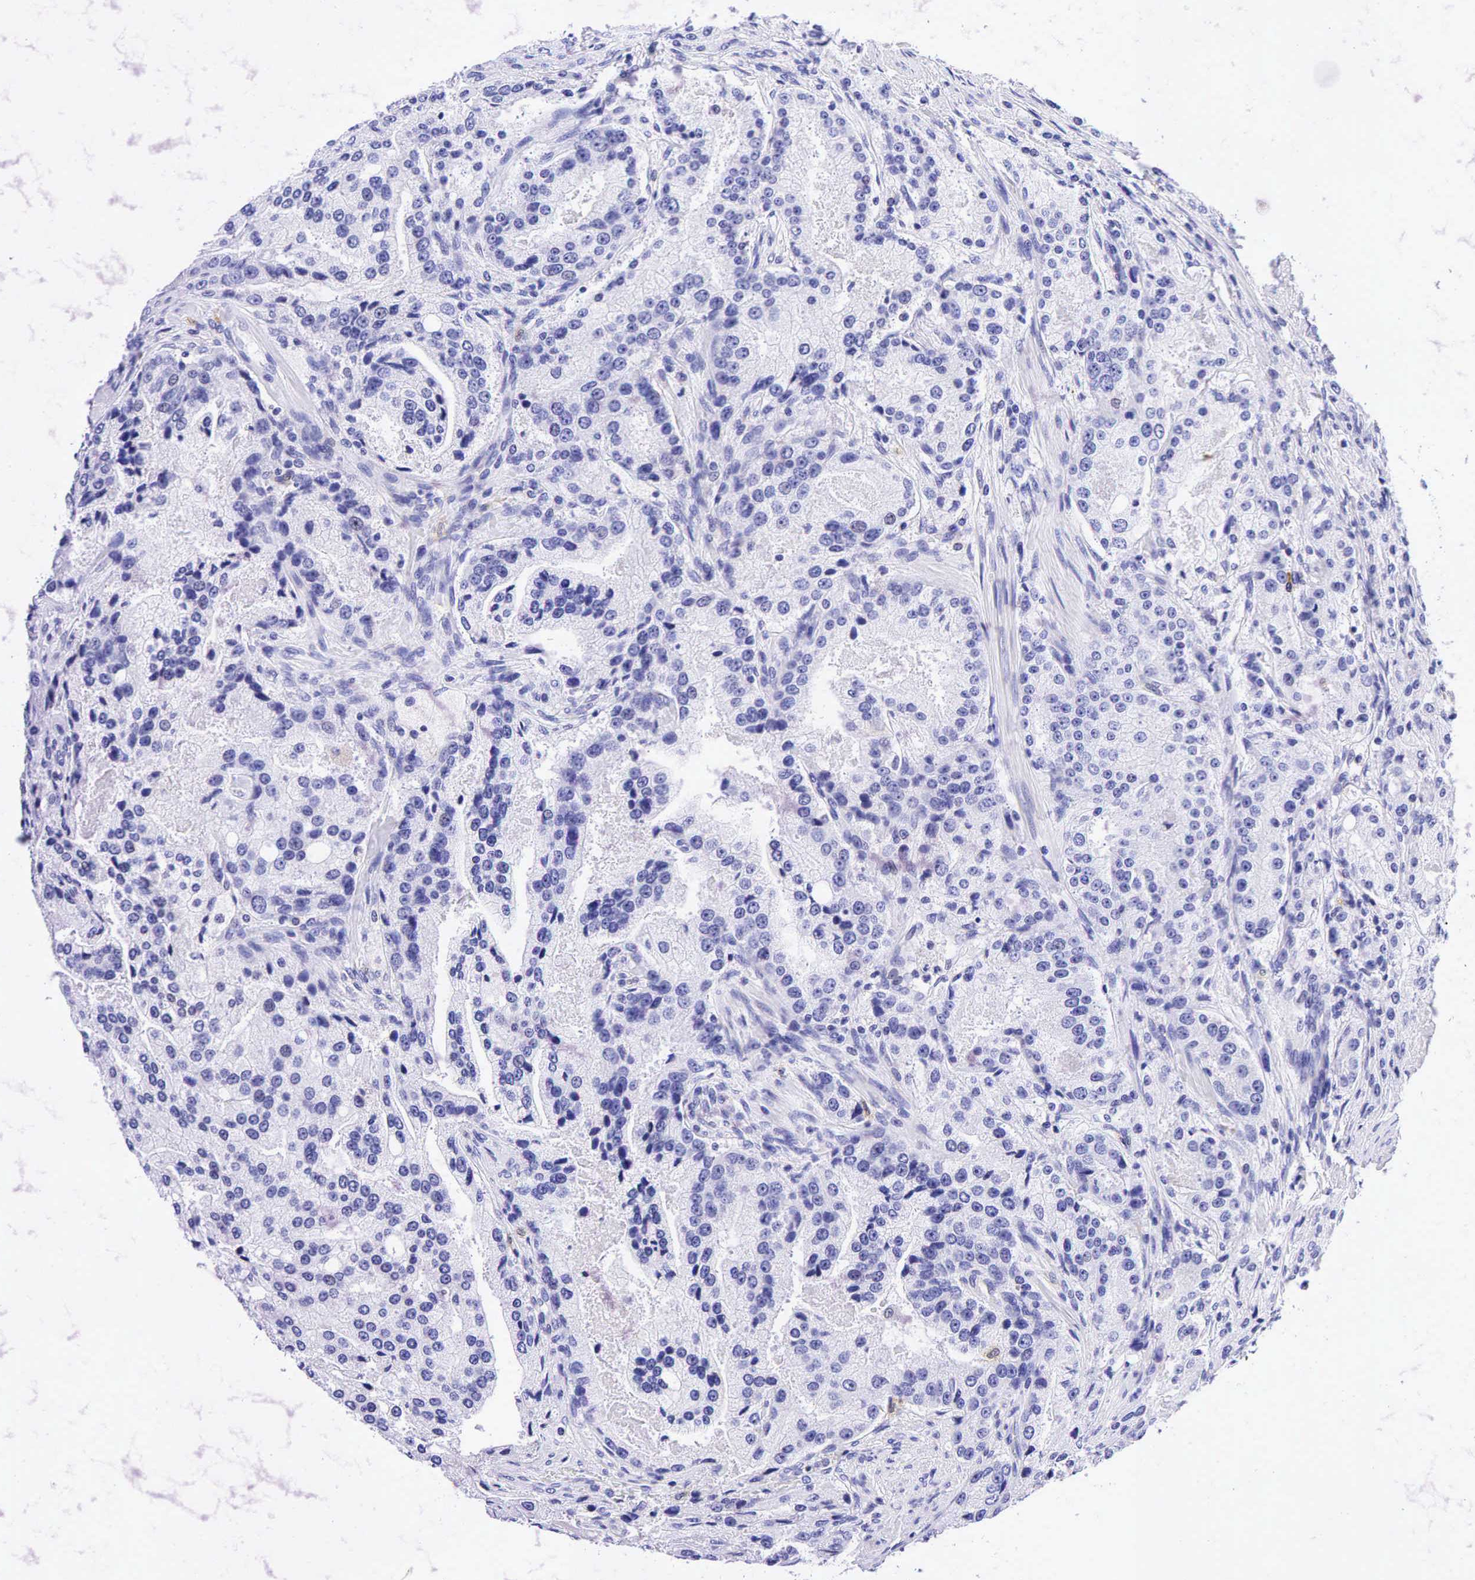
{"staining": {"intensity": "negative", "quantity": "none", "location": "none"}, "tissue": "prostate cancer", "cell_type": "Tumor cells", "image_type": "cancer", "snomed": [{"axis": "morphology", "description": "Adenocarcinoma, Medium grade"}, {"axis": "topography", "description": "Prostate"}], "caption": "This is an immunohistochemistry histopathology image of human prostate adenocarcinoma (medium-grade). There is no expression in tumor cells.", "gene": "TNFRSF8", "patient": {"sex": "male", "age": 72}}